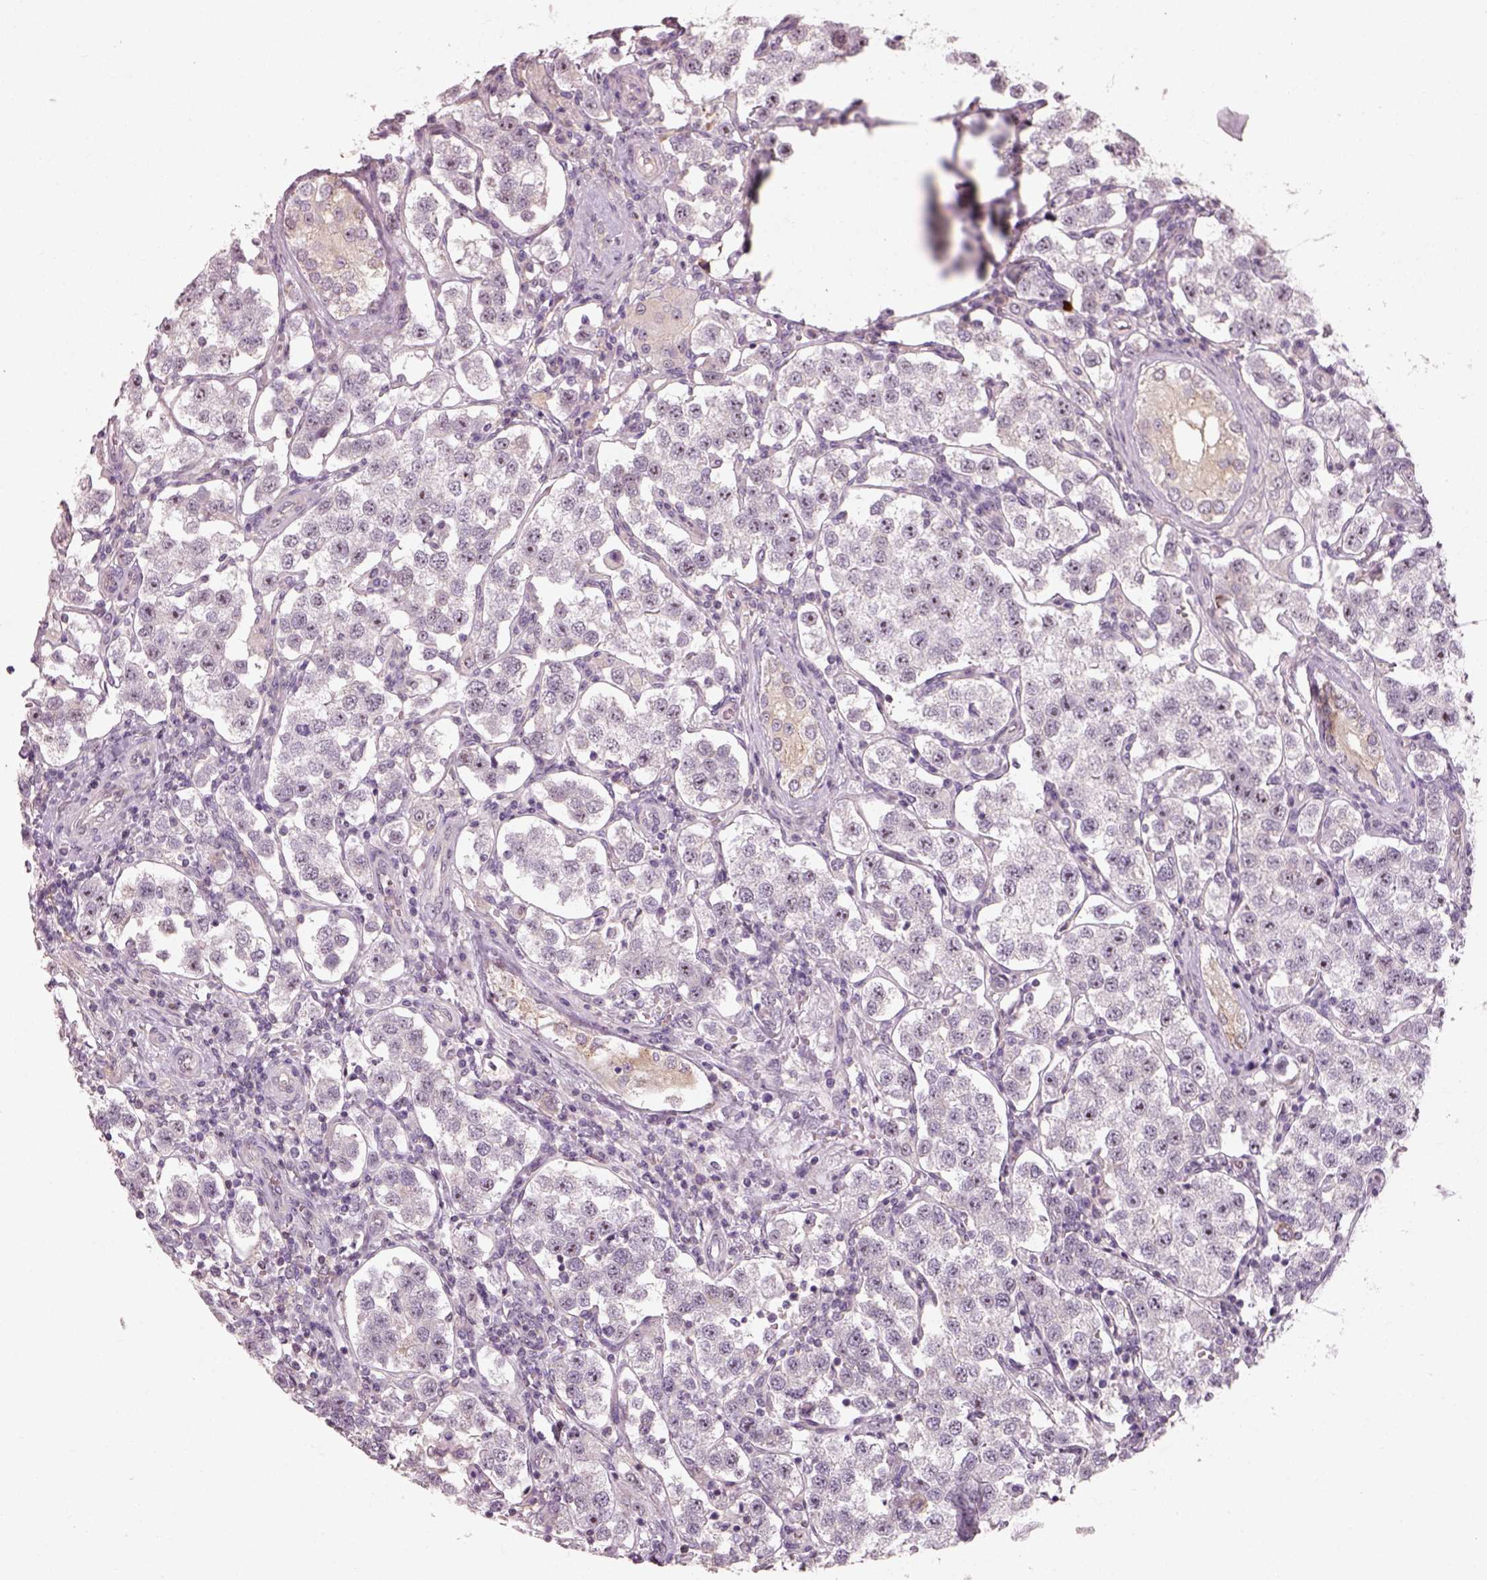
{"staining": {"intensity": "negative", "quantity": "none", "location": "none"}, "tissue": "testis cancer", "cell_type": "Tumor cells", "image_type": "cancer", "snomed": [{"axis": "morphology", "description": "Seminoma, NOS"}, {"axis": "topography", "description": "Testis"}], "caption": "A micrograph of human seminoma (testis) is negative for staining in tumor cells.", "gene": "CDS1", "patient": {"sex": "male", "age": 37}}